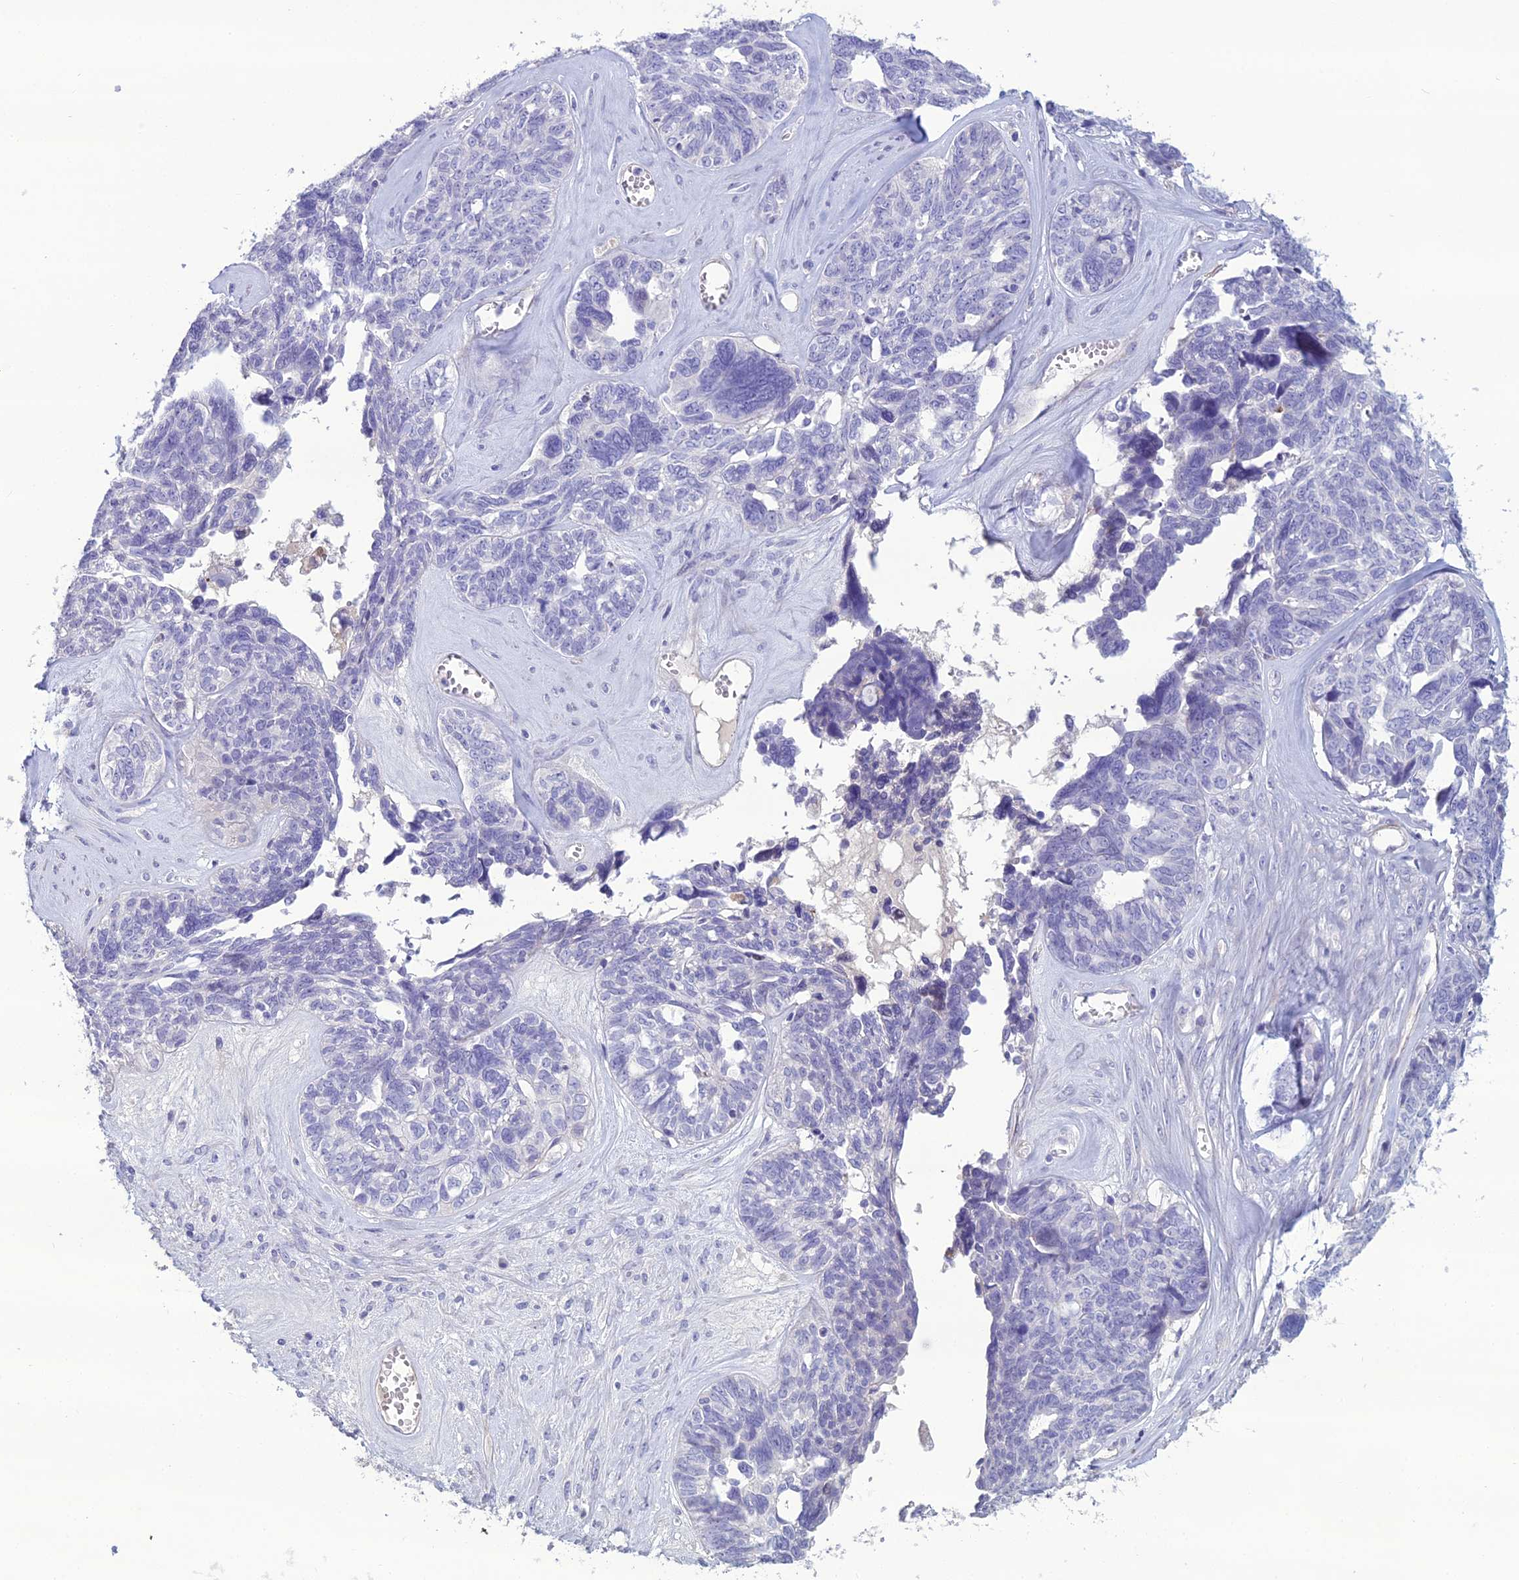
{"staining": {"intensity": "negative", "quantity": "none", "location": "none"}, "tissue": "ovarian cancer", "cell_type": "Tumor cells", "image_type": "cancer", "snomed": [{"axis": "morphology", "description": "Cystadenocarcinoma, serous, NOS"}, {"axis": "topography", "description": "Ovary"}], "caption": "Photomicrograph shows no protein staining in tumor cells of ovarian serous cystadenocarcinoma tissue.", "gene": "OR56B1", "patient": {"sex": "female", "age": 79}}